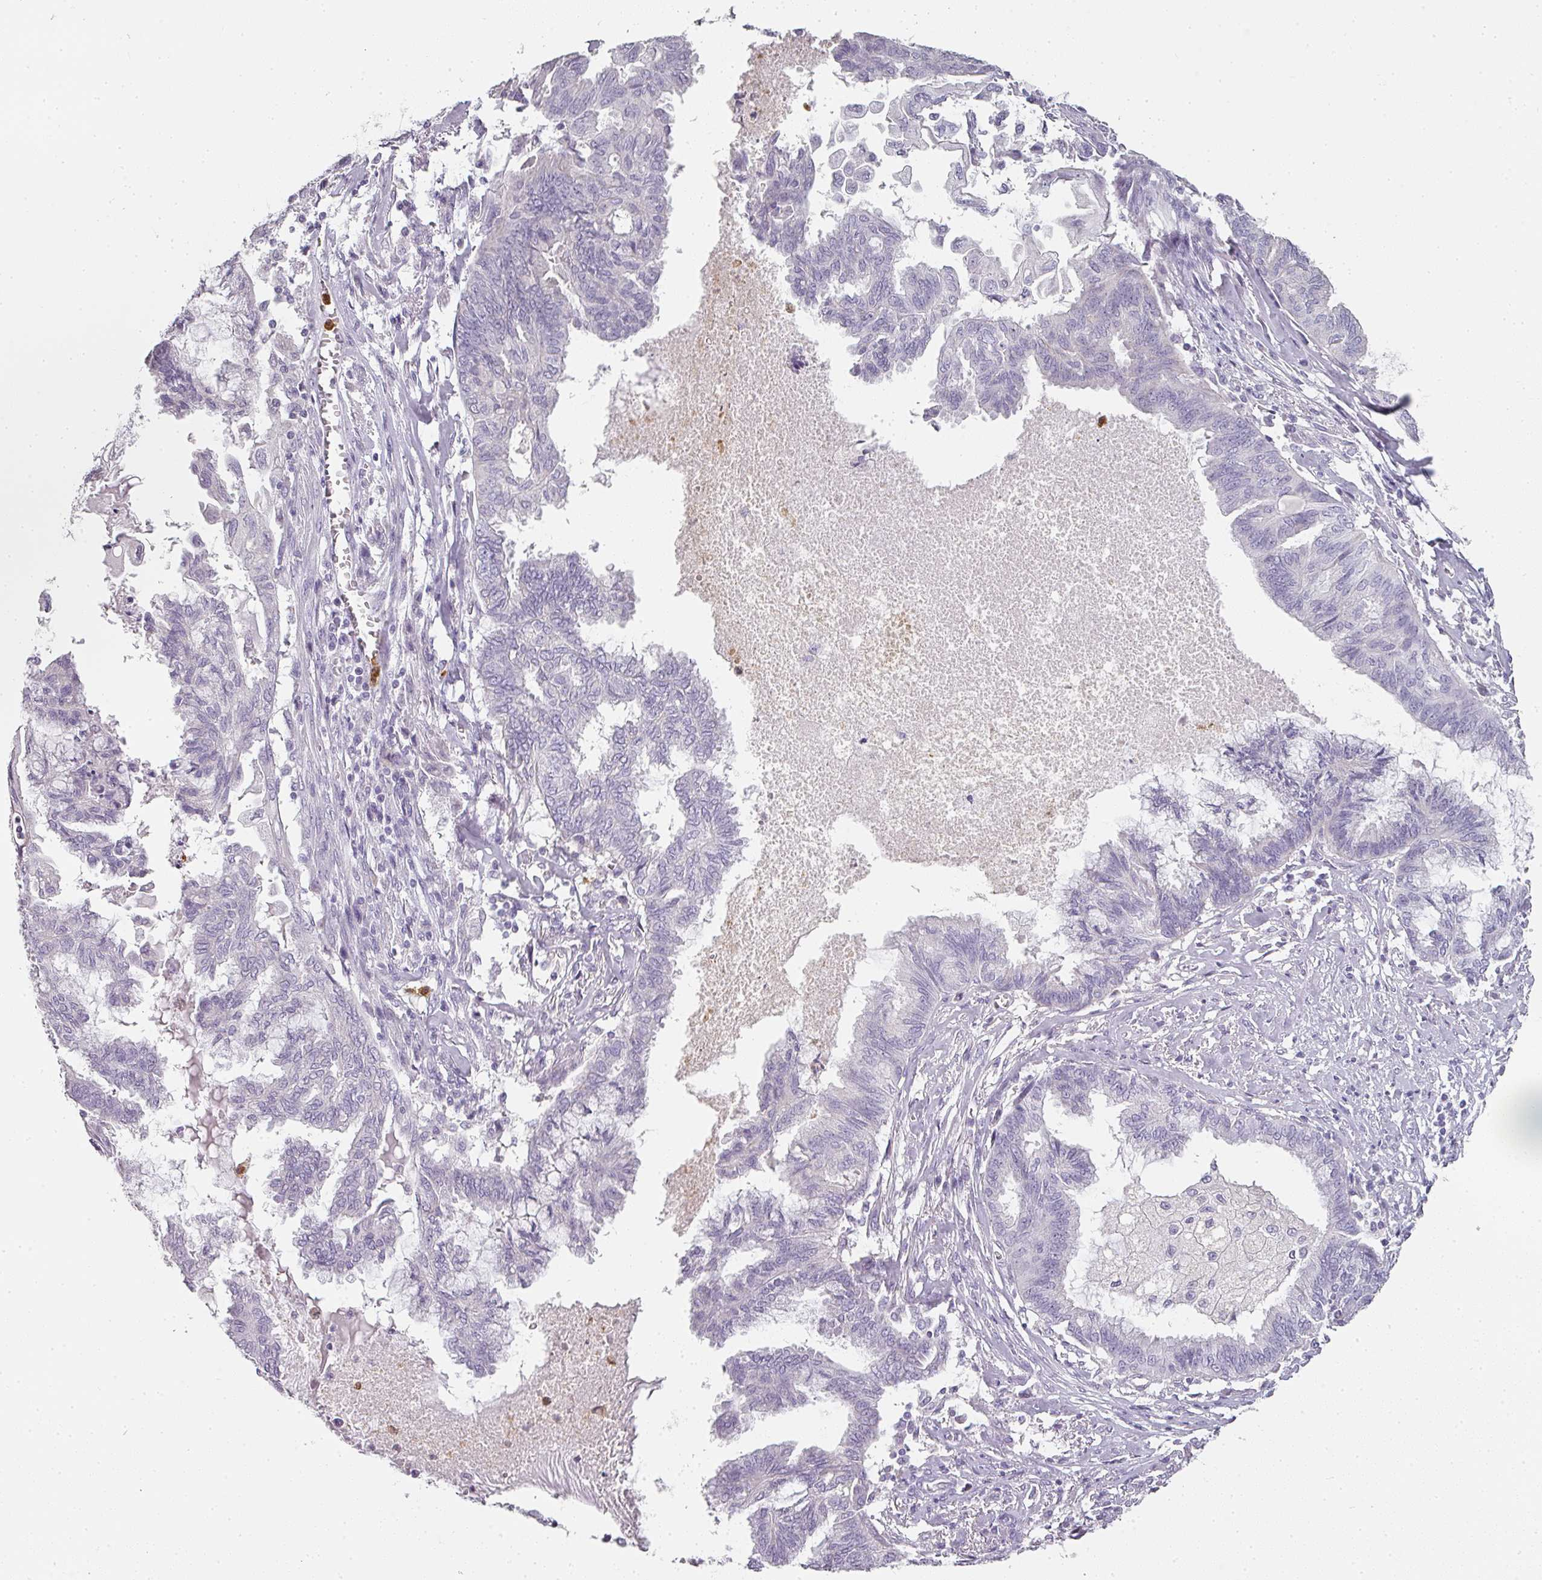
{"staining": {"intensity": "negative", "quantity": "none", "location": "none"}, "tissue": "endometrial cancer", "cell_type": "Tumor cells", "image_type": "cancer", "snomed": [{"axis": "morphology", "description": "Adenocarcinoma, NOS"}, {"axis": "topography", "description": "Endometrium"}], "caption": "Immunohistochemical staining of human endometrial adenocarcinoma demonstrates no significant expression in tumor cells. (DAB immunohistochemistry (IHC) visualized using brightfield microscopy, high magnification).", "gene": "CAMP", "patient": {"sex": "female", "age": 86}}